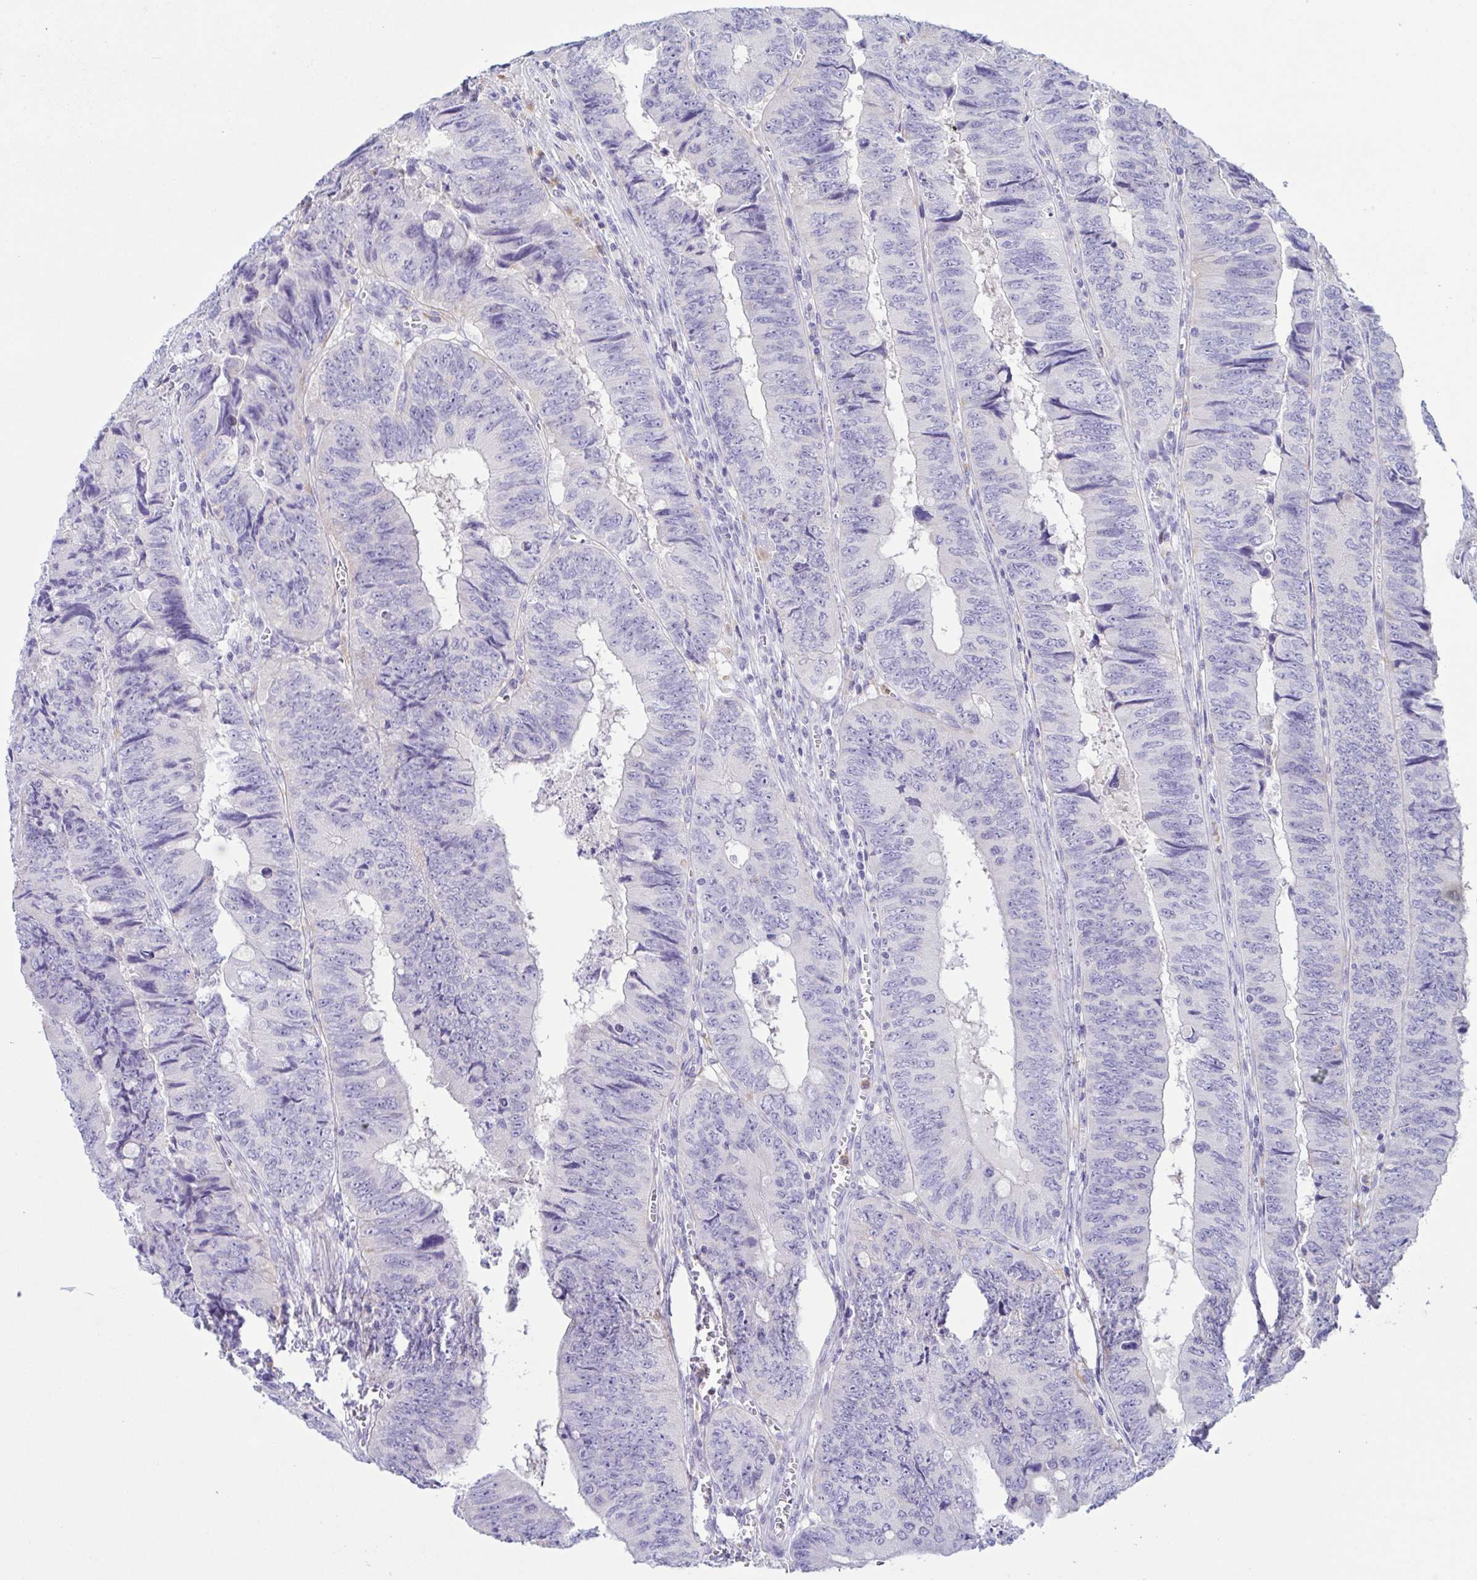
{"staining": {"intensity": "negative", "quantity": "none", "location": "none"}, "tissue": "colorectal cancer", "cell_type": "Tumor cells", "image_type": "cancer", "snomed": [{"axis": "morphology", "description": "Adenocarcinoma, NOS"}, {"axis": "topography", "description": "Colon"}], "caption": "This is a image of immunohistochemistry (IHC) staining of colorectal adenocarcinoma, which shows no expression in tumor cells.", "gene": "ATP6V1G2", "patient": {"sex": "female", "age": 84}}